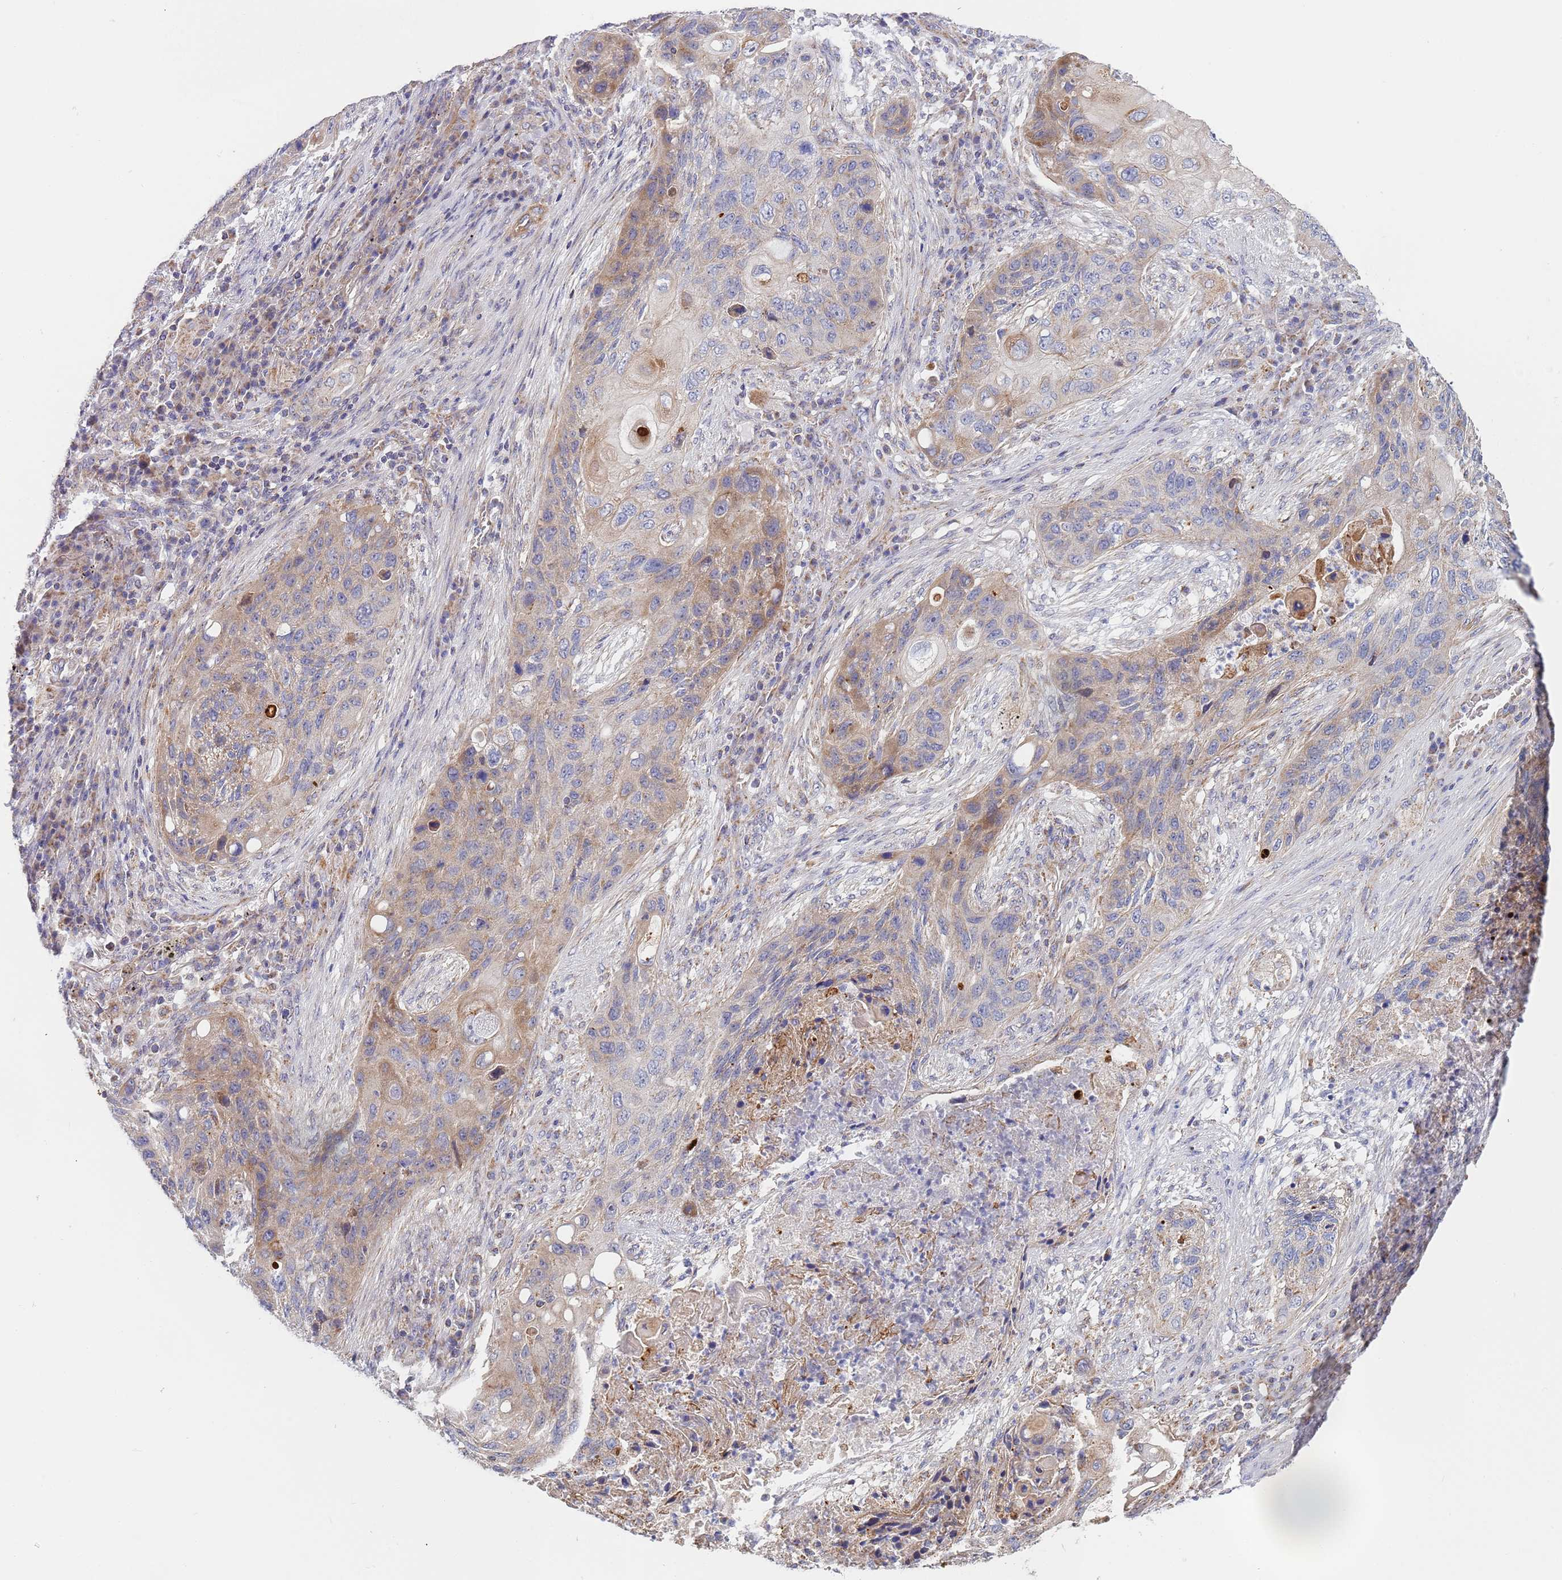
{"staining": {"intensity": "weak", "quantity": "25%-75%", "location": "cytoplasmic/membranous"}, "tissue": "lung cancer", "cell_type": "Tumor cells", "image_type": "cancer", "snomed": [{"axis": "morphology", "description": "Squamous cell carcinoma, NOS"}, {"axis": "topography", "description": "Lung"}], "caption": "Weak cytoplasmic/membranous protein staining is seen in approximately 25%-75% of tumor cells in lung squamous cell carcinoma.", "gene": "PWWP3A", "patient": {"sex": "female", "age": 63}}